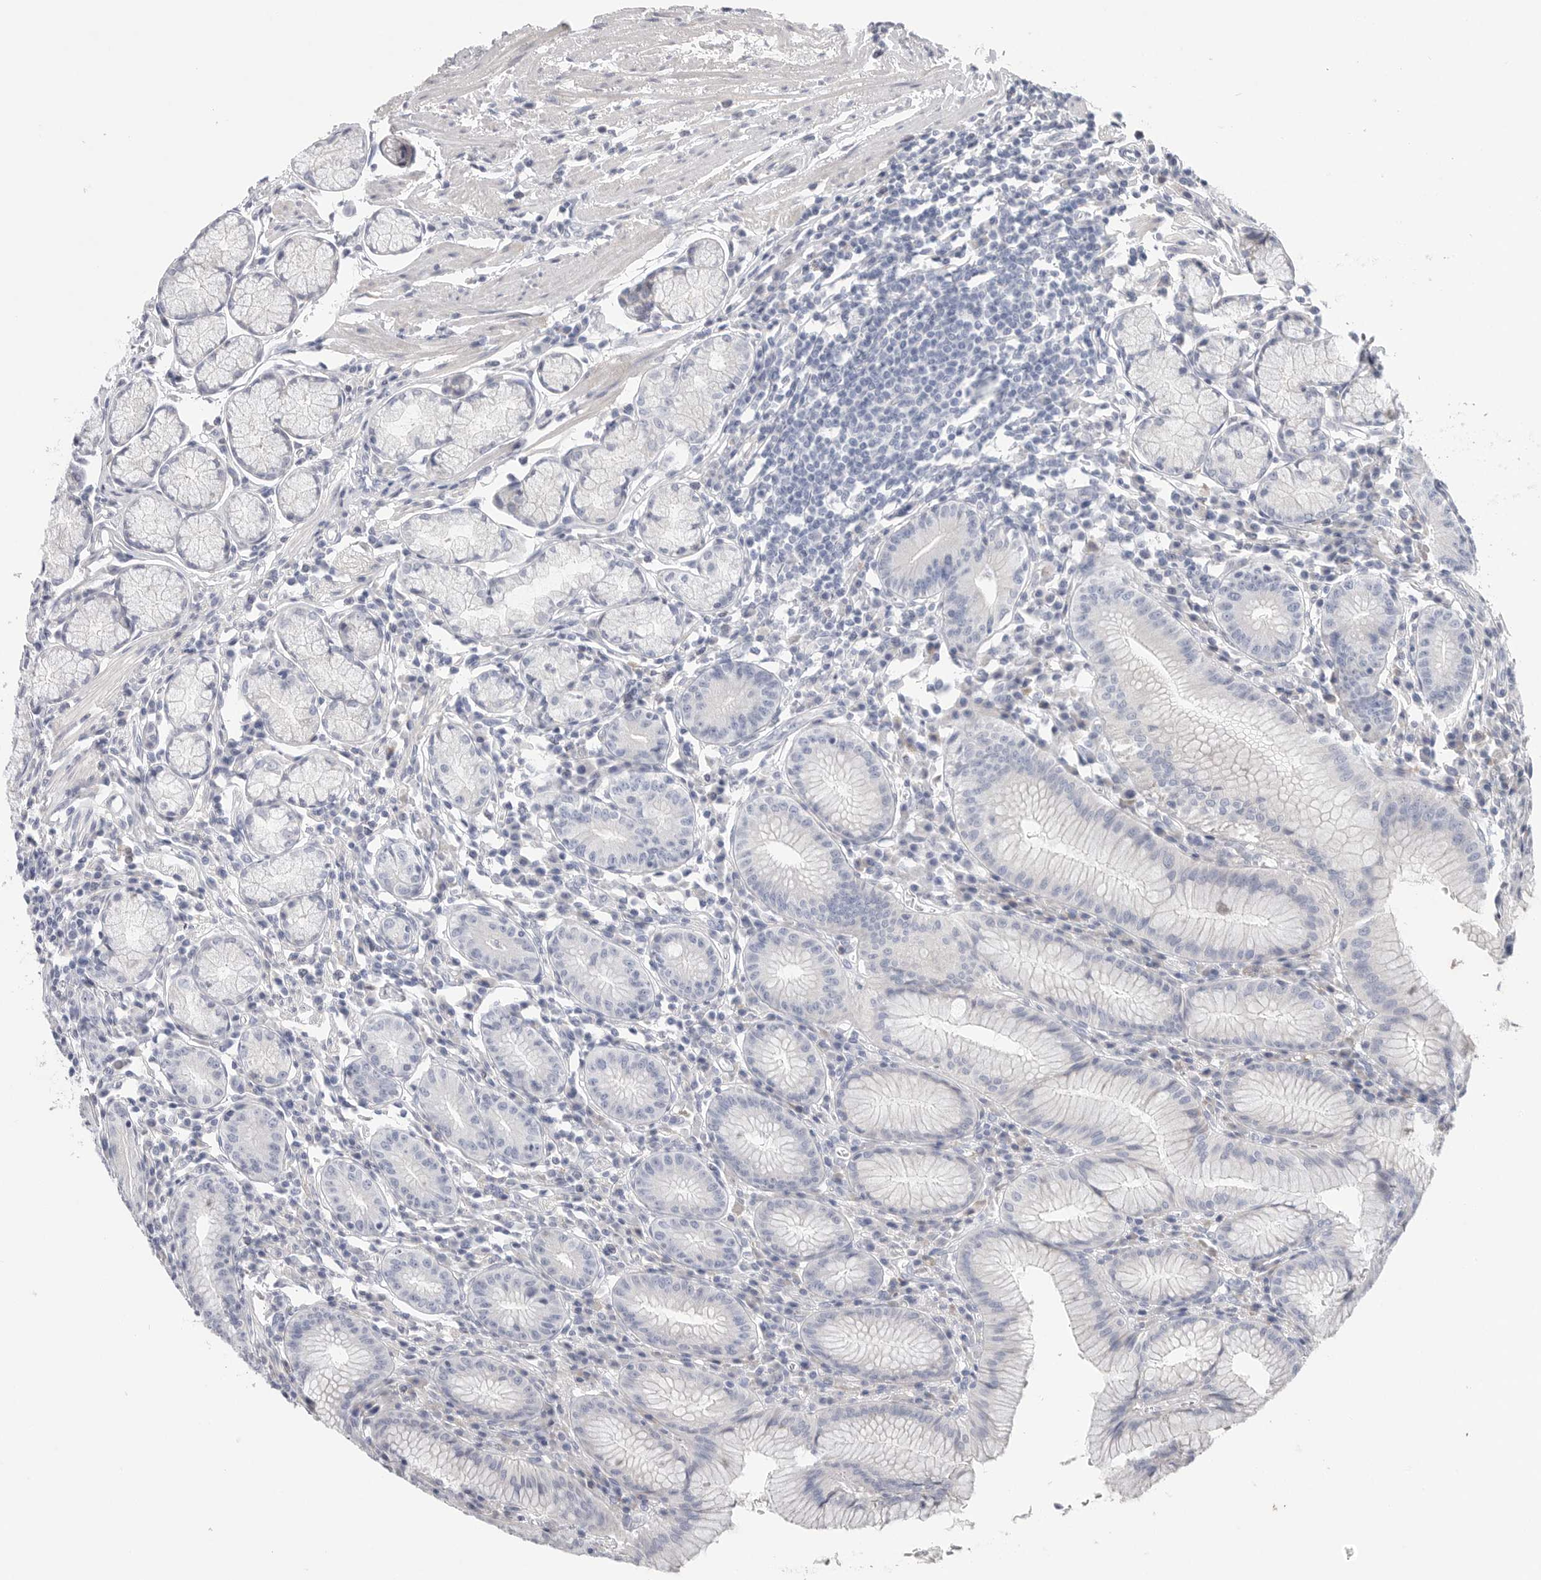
{"staining": {"intensity": "negative", "quantity": "none", "location": "none"}, "tissue": "stomach", "cell_type": "Glandular cells", "image_type": "normal", "snomed": [{"axis": "morphology", "description": "Normal tissue, NOS"}, {"axis": "topography", "description": "Stomach"}], "caption": "Immunohistochemistry (IHC) image of benign stomach stained for a protein (brown), which reveals no positivity in glandular cells. (DAB immunohistochemistry (IHC), high magnification).", "gene": "CAMK2B", "patient": {"sex": "male", "age": 55}}